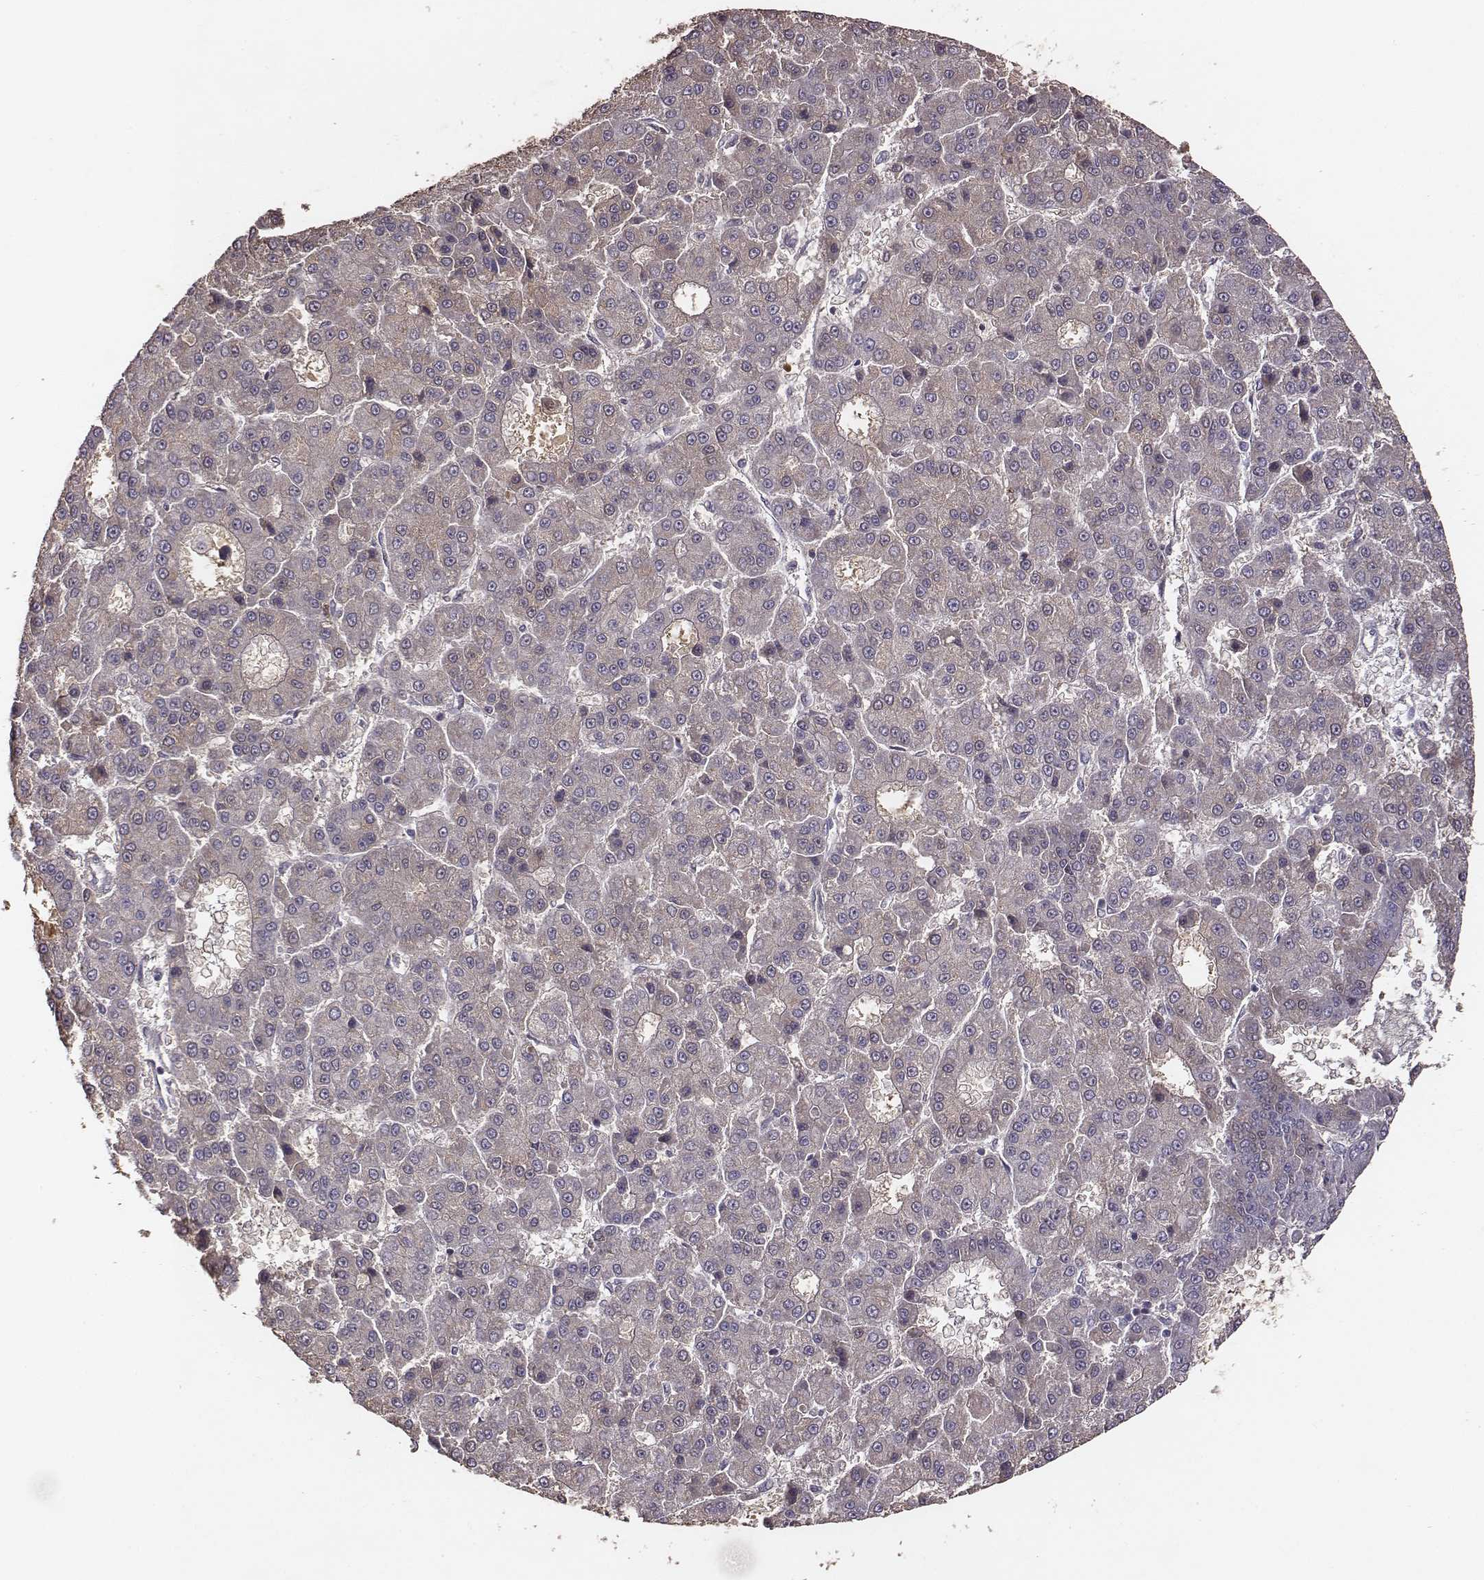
{"staining": {"intensity": "negative", "quantity": "none", "location": "none"}, "tissue": "liver cancer", "cell_type": "Tumor cells", "image_type": "cancer", "snomed": [{"axis": "morphology", "description": "Carcinoma, Hepatocellular, NOS"}, {"axis": "topography", "description": "Liver"}], "caption": "Hepatocellular carcinoma (liver) stained for a protein using immunohistochemistry displays no staining tumor cells.", "gene": "SLC22A6", "patient": {"sex": "male", "age": 70}}